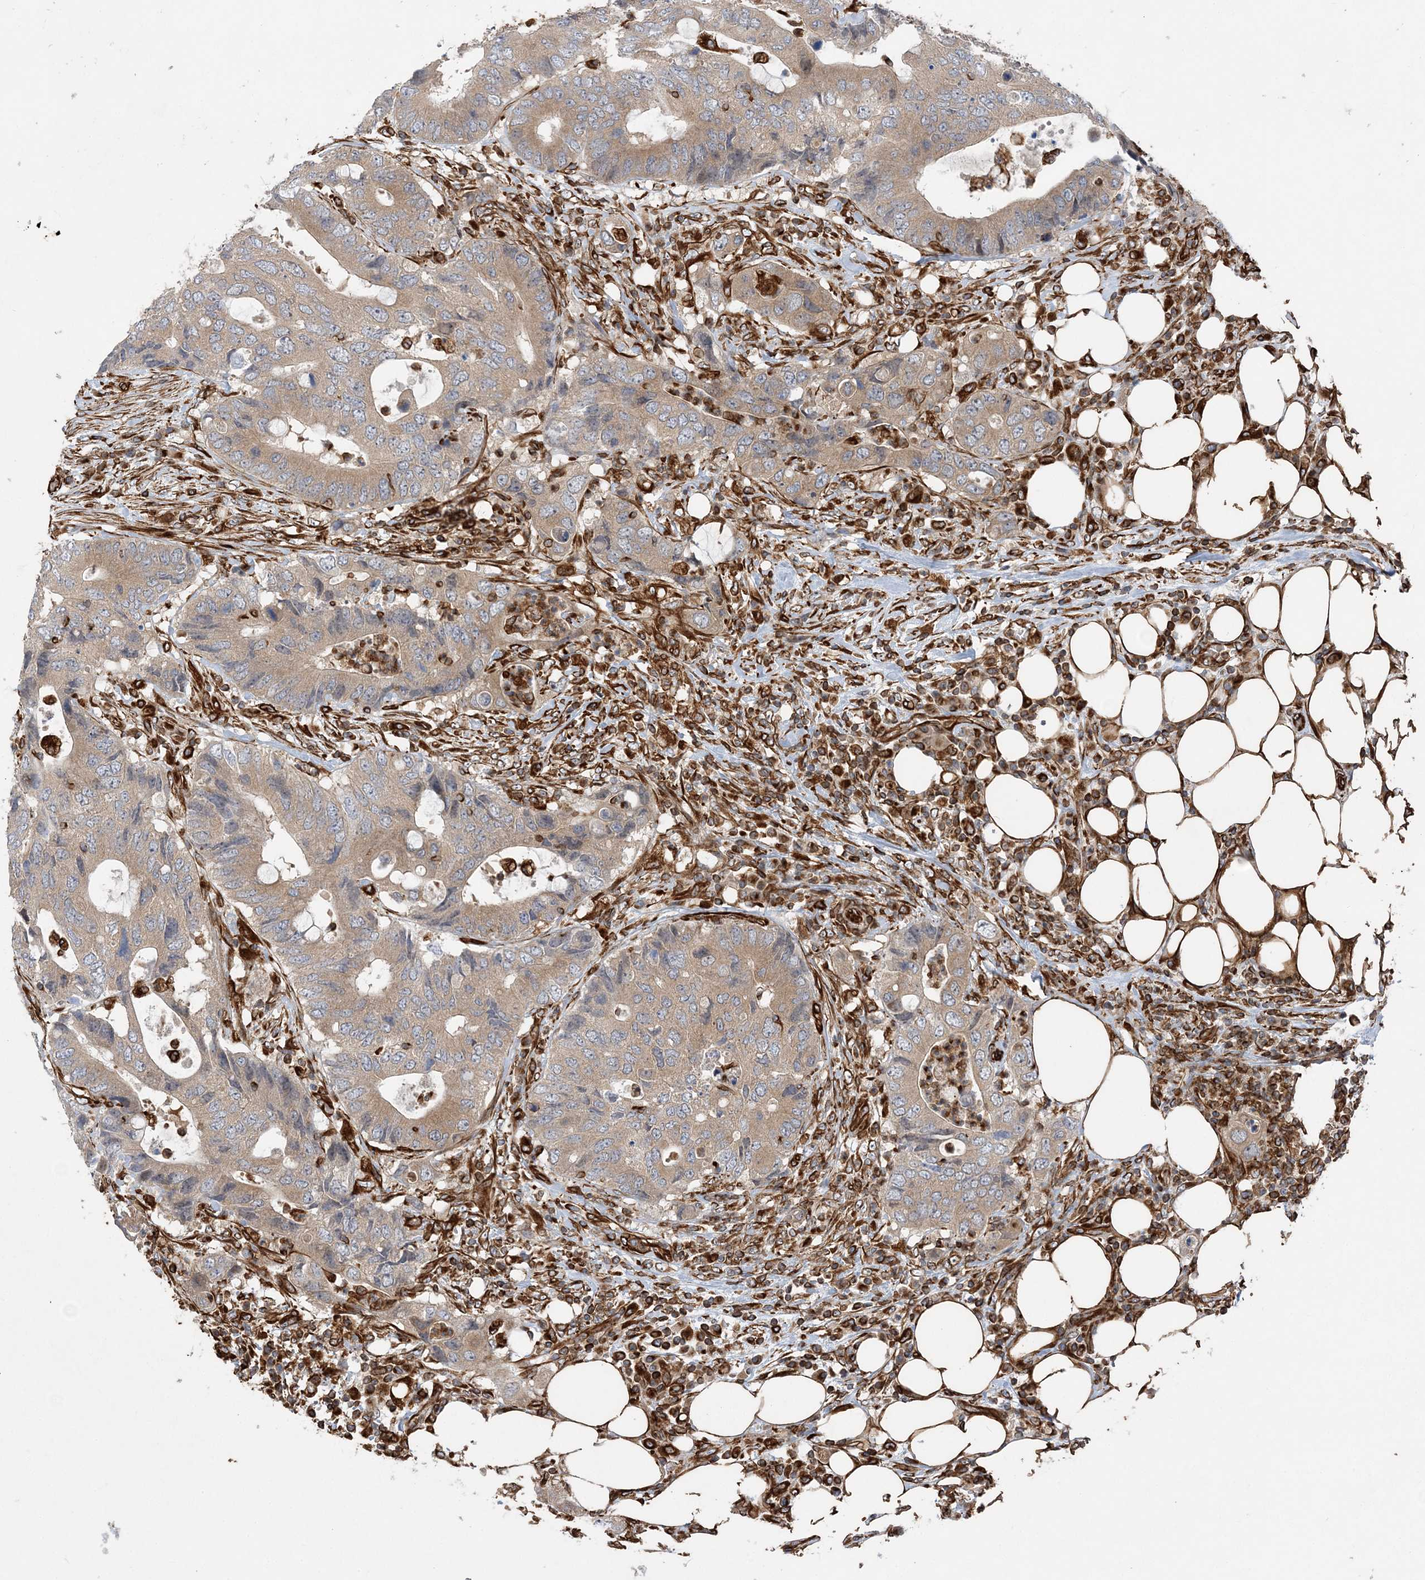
{"staining": {"intensity": "moderate", "quantity": "25%-75%", "location": "cytoplasmic/membranous"}, "tissue": "colorectal cancer", "cell_type": "Tumor cells", "image_type": "cancer", "snomed": [{"axis": "morphology", "description": "Adenocarcinoma, NOS"}, {"axis": "topography", "description": "Colon"}], "caption": "Immunohistochemistry (IHC) (DAB) staining of human colorectal adenocarcinoma demonstrates moderate cytoplasmic/membranous protein positivity in about 25%-75% of tumor cells.", "gene": "FAM114A2", "patient": {"sex": "male", "age": 71}}